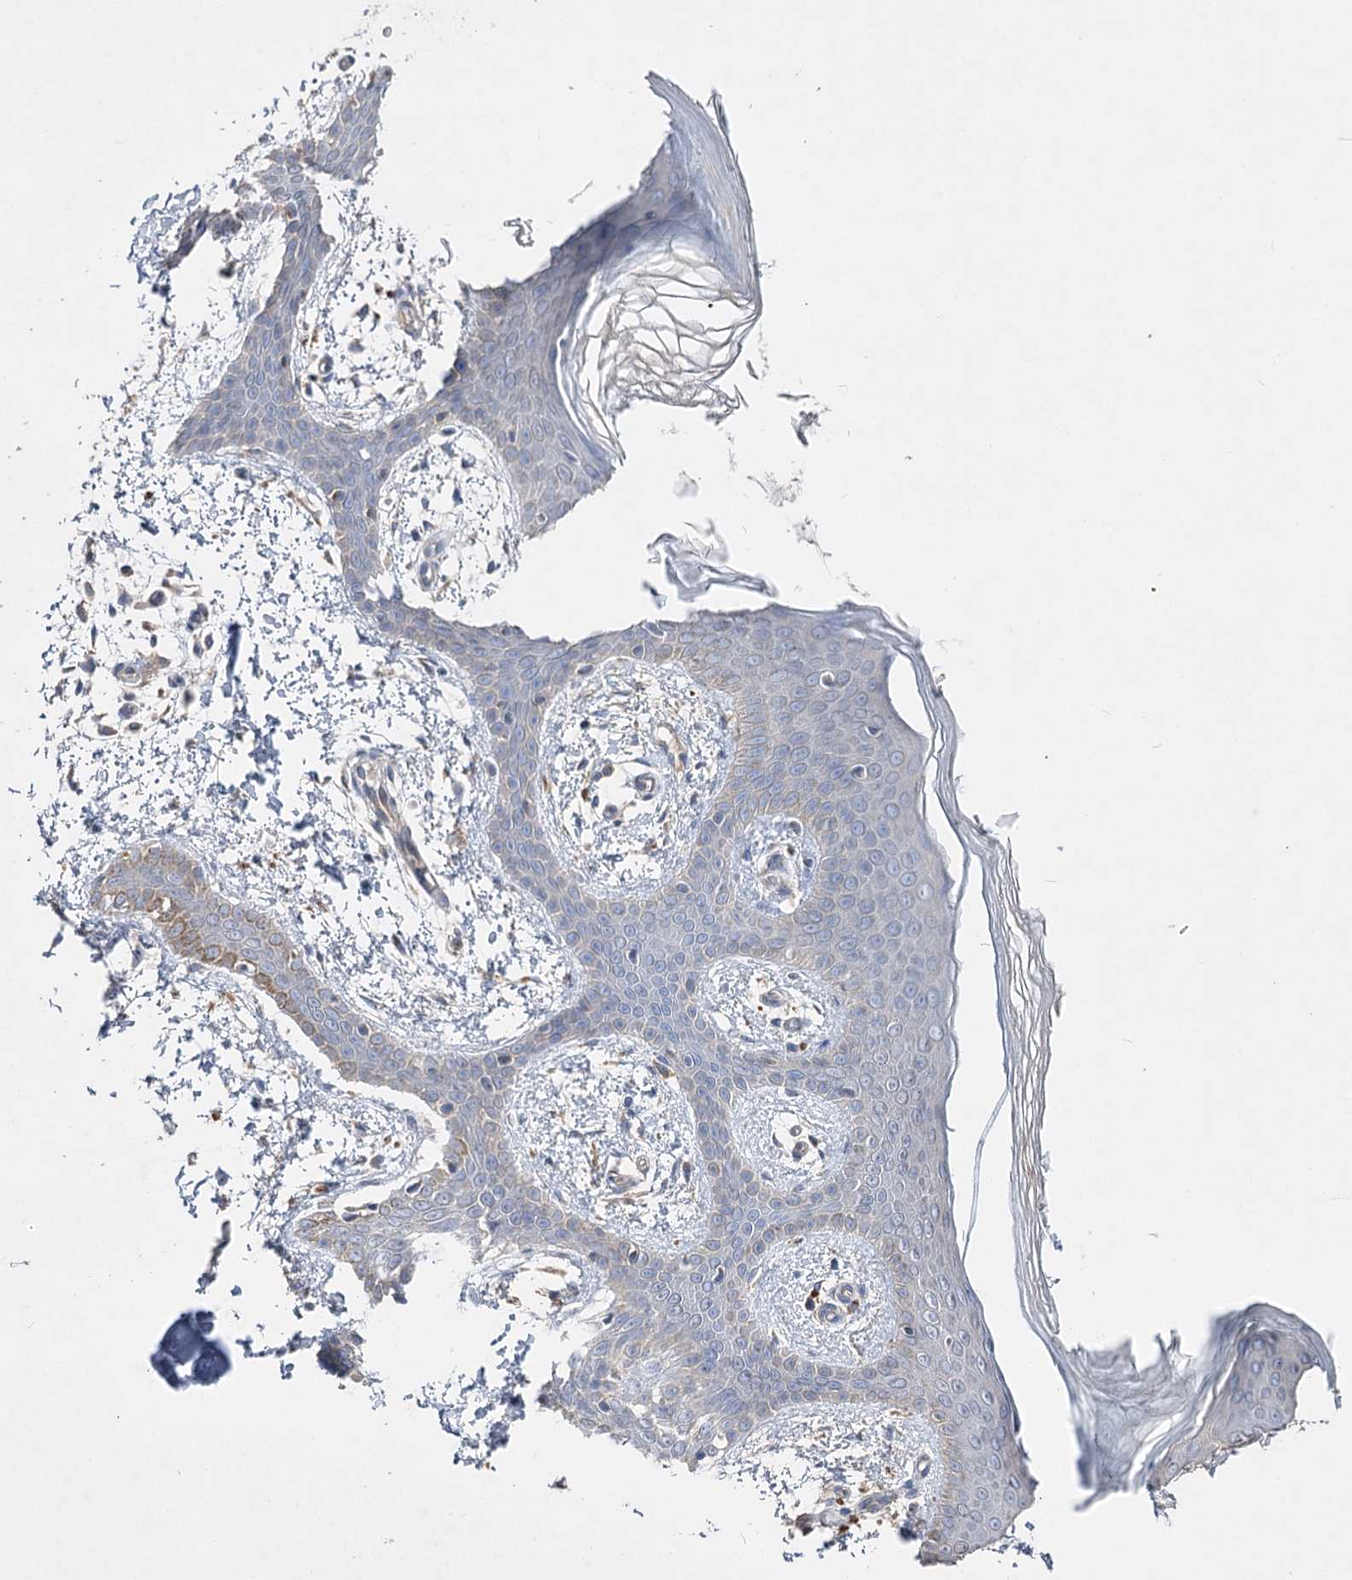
{"staining": {"intensity": "weak", "quantity": ">75%", "location": "cytoplasmic/membranous"}, "tissue": "skin", "cell_type": "Fibroblasts", "image_type": "normal", "snomed": [{"axis": "morphology", "description": "Normal tissue, NOS"}, {"axis": "topography", "description": "Skin"}], "caption": "Skin stained for a protein demonstrates weak cytoplasmic/membranous positivity in fibroblasts. The staining was performed using DAB, with brown indicating positive protein expression. Nuclei are stained blue with hematoxylin.", "gene": "IL1RAP", "patient": {"sex": "male", "age": 36}}